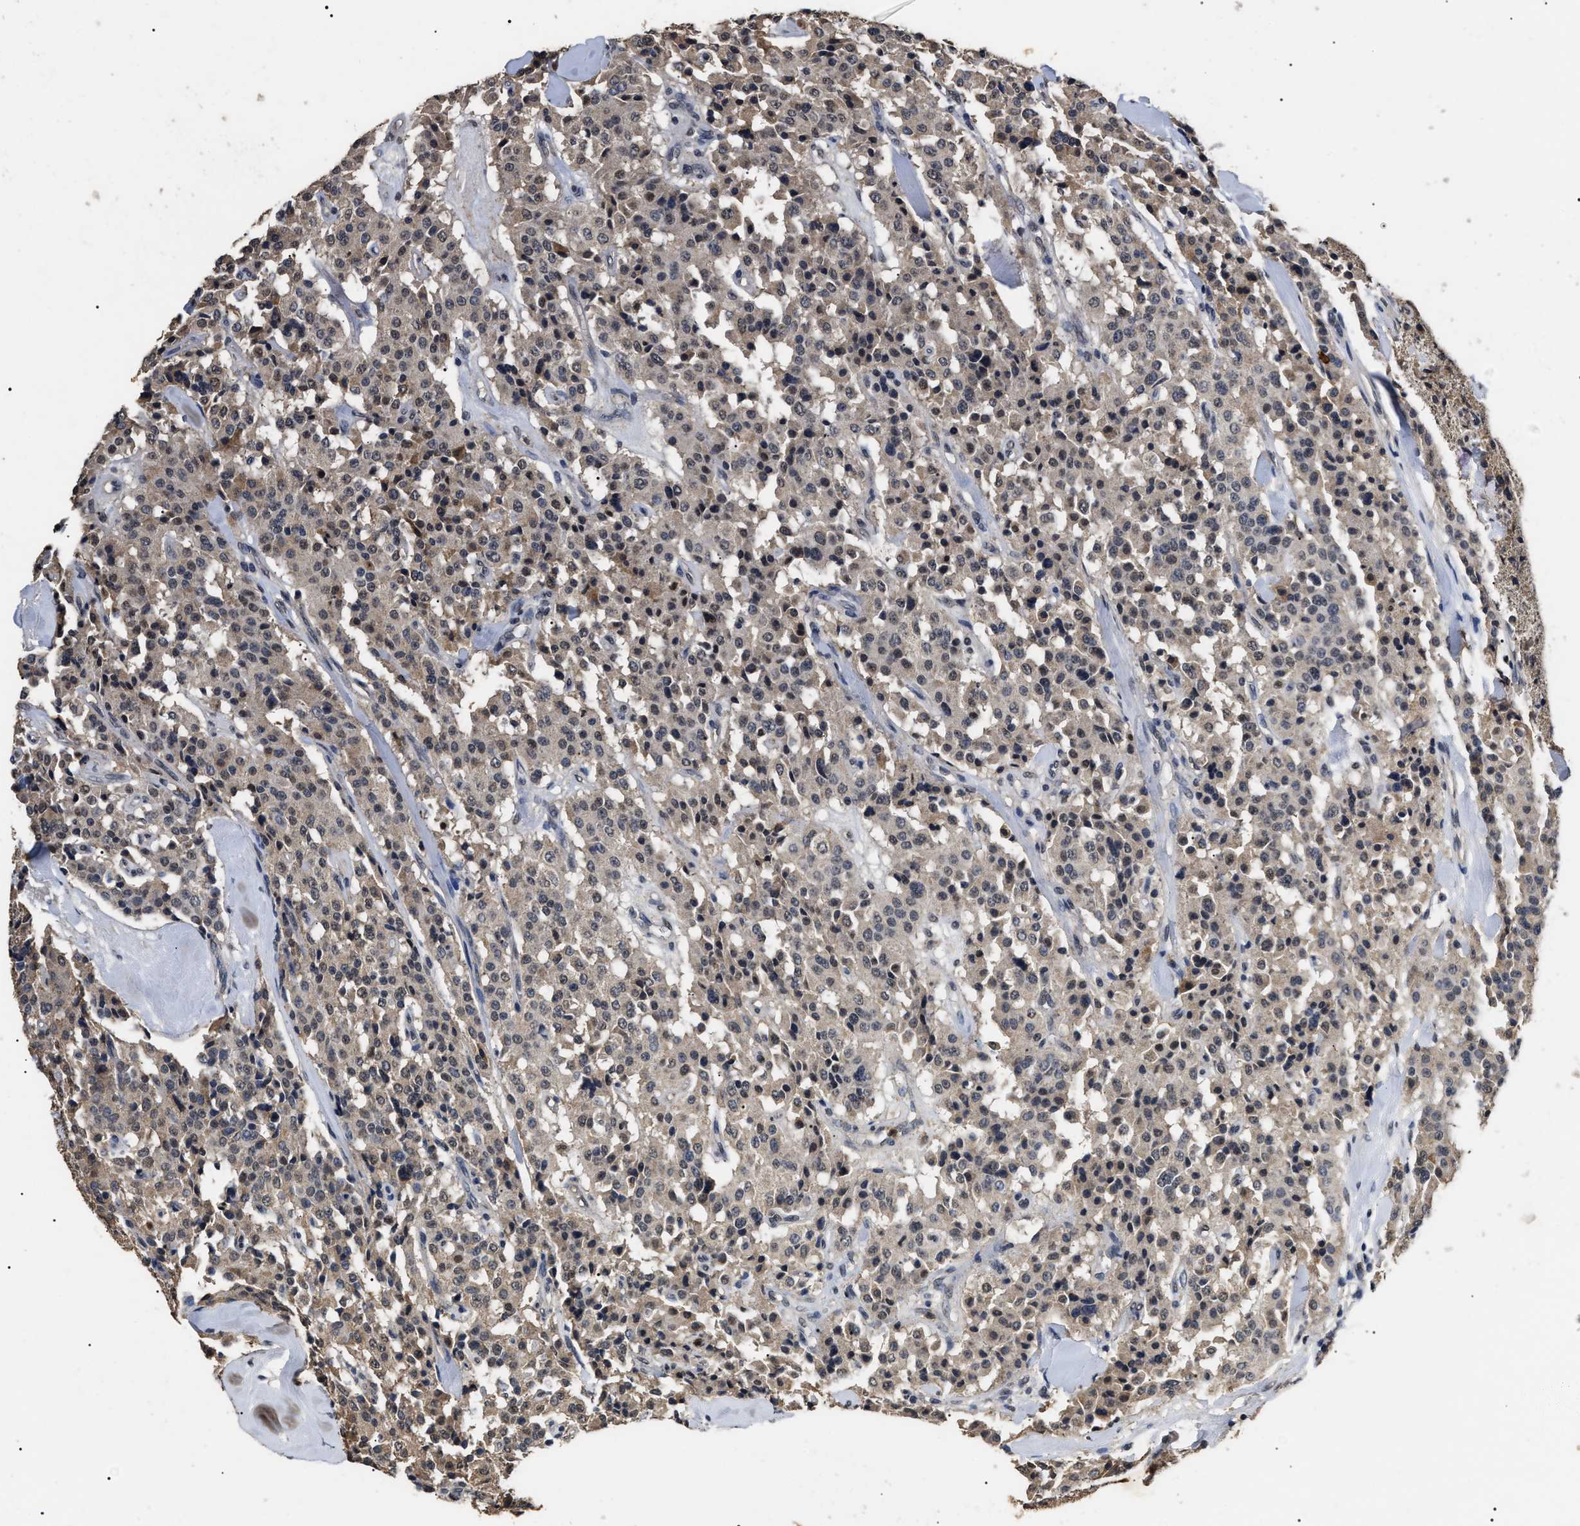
{"staining": {"intensity": "weak", "quantity": "25%-75%", "location": "cytoplasmic/membranous,nuclear"}, "tissue": "carcinoid", "cell_type": "Tumor cells", "image_type": "cancer", "snomed": [{"axis": "morphology", "description": "Carcinoid, malignant, NOS"}, {"axis": "topography", "description": "Lung"}], "caption": "This is a micrograph of IHC staining of malignant carcinoid, which shows weak staining in the cytoplasmic/membranous and nuclear of tumor cells.", "gene": "ANP32E", "patient": {"sex": "male", "age": 30}}